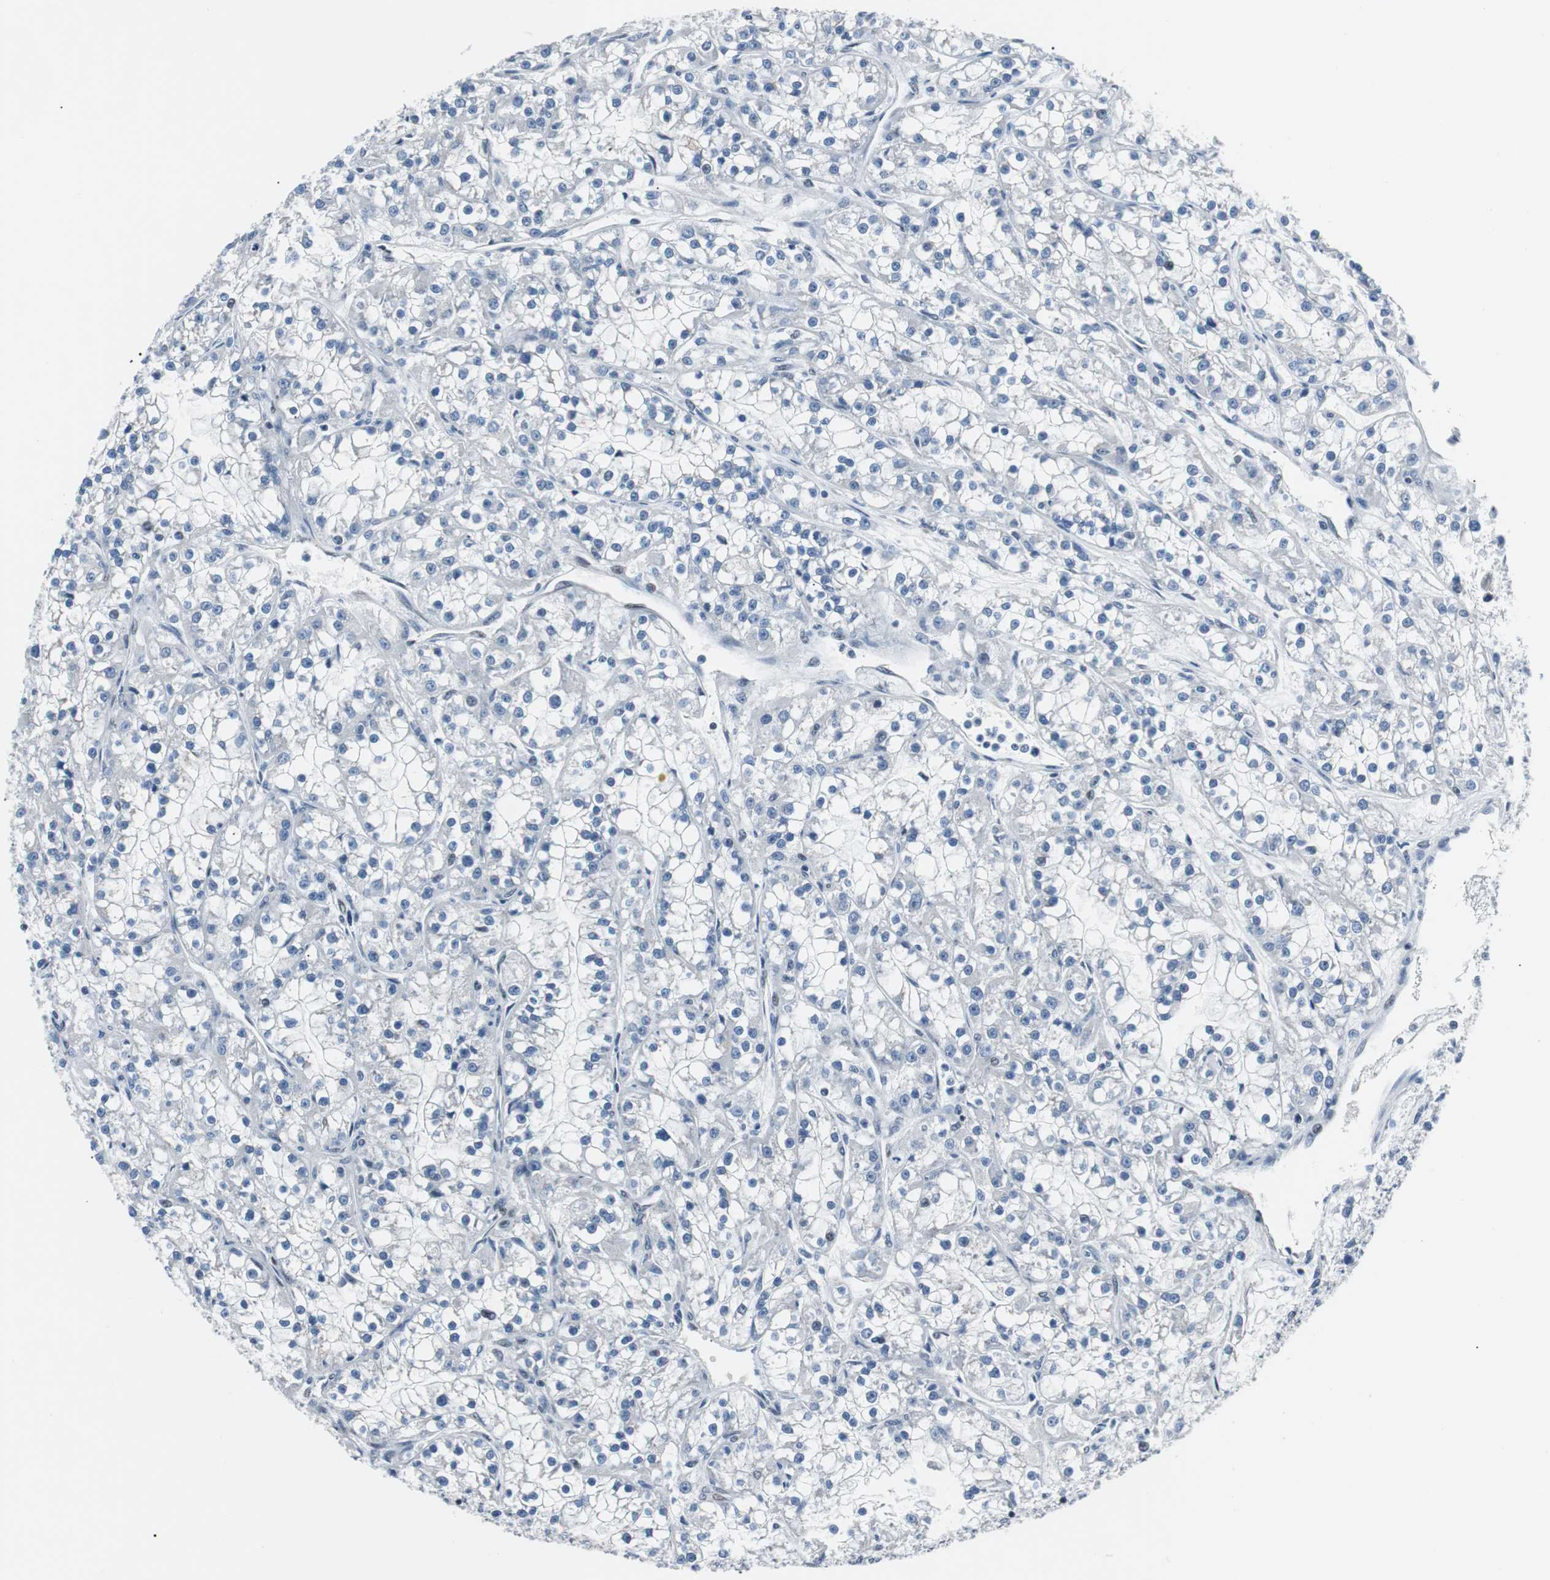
{"staining": {"intensity": "negative", "quantity": "none", "location": "none"}, "tissue": "renal cancer", "cell_type": "Tumor cells", "image_type": "cancer", "snomed": [{"axis": "morphology", "description": "Adenocarcinoma, NOS"}, {"axis": "topography", "description": "Kidney"}], "caption": "DAB immunohistochemical staining of human renal adenocarcinoma reveals no significant staining in tumor cells.", "gene": "MTA1", "patient": {"sex": "female", "age": 52}}